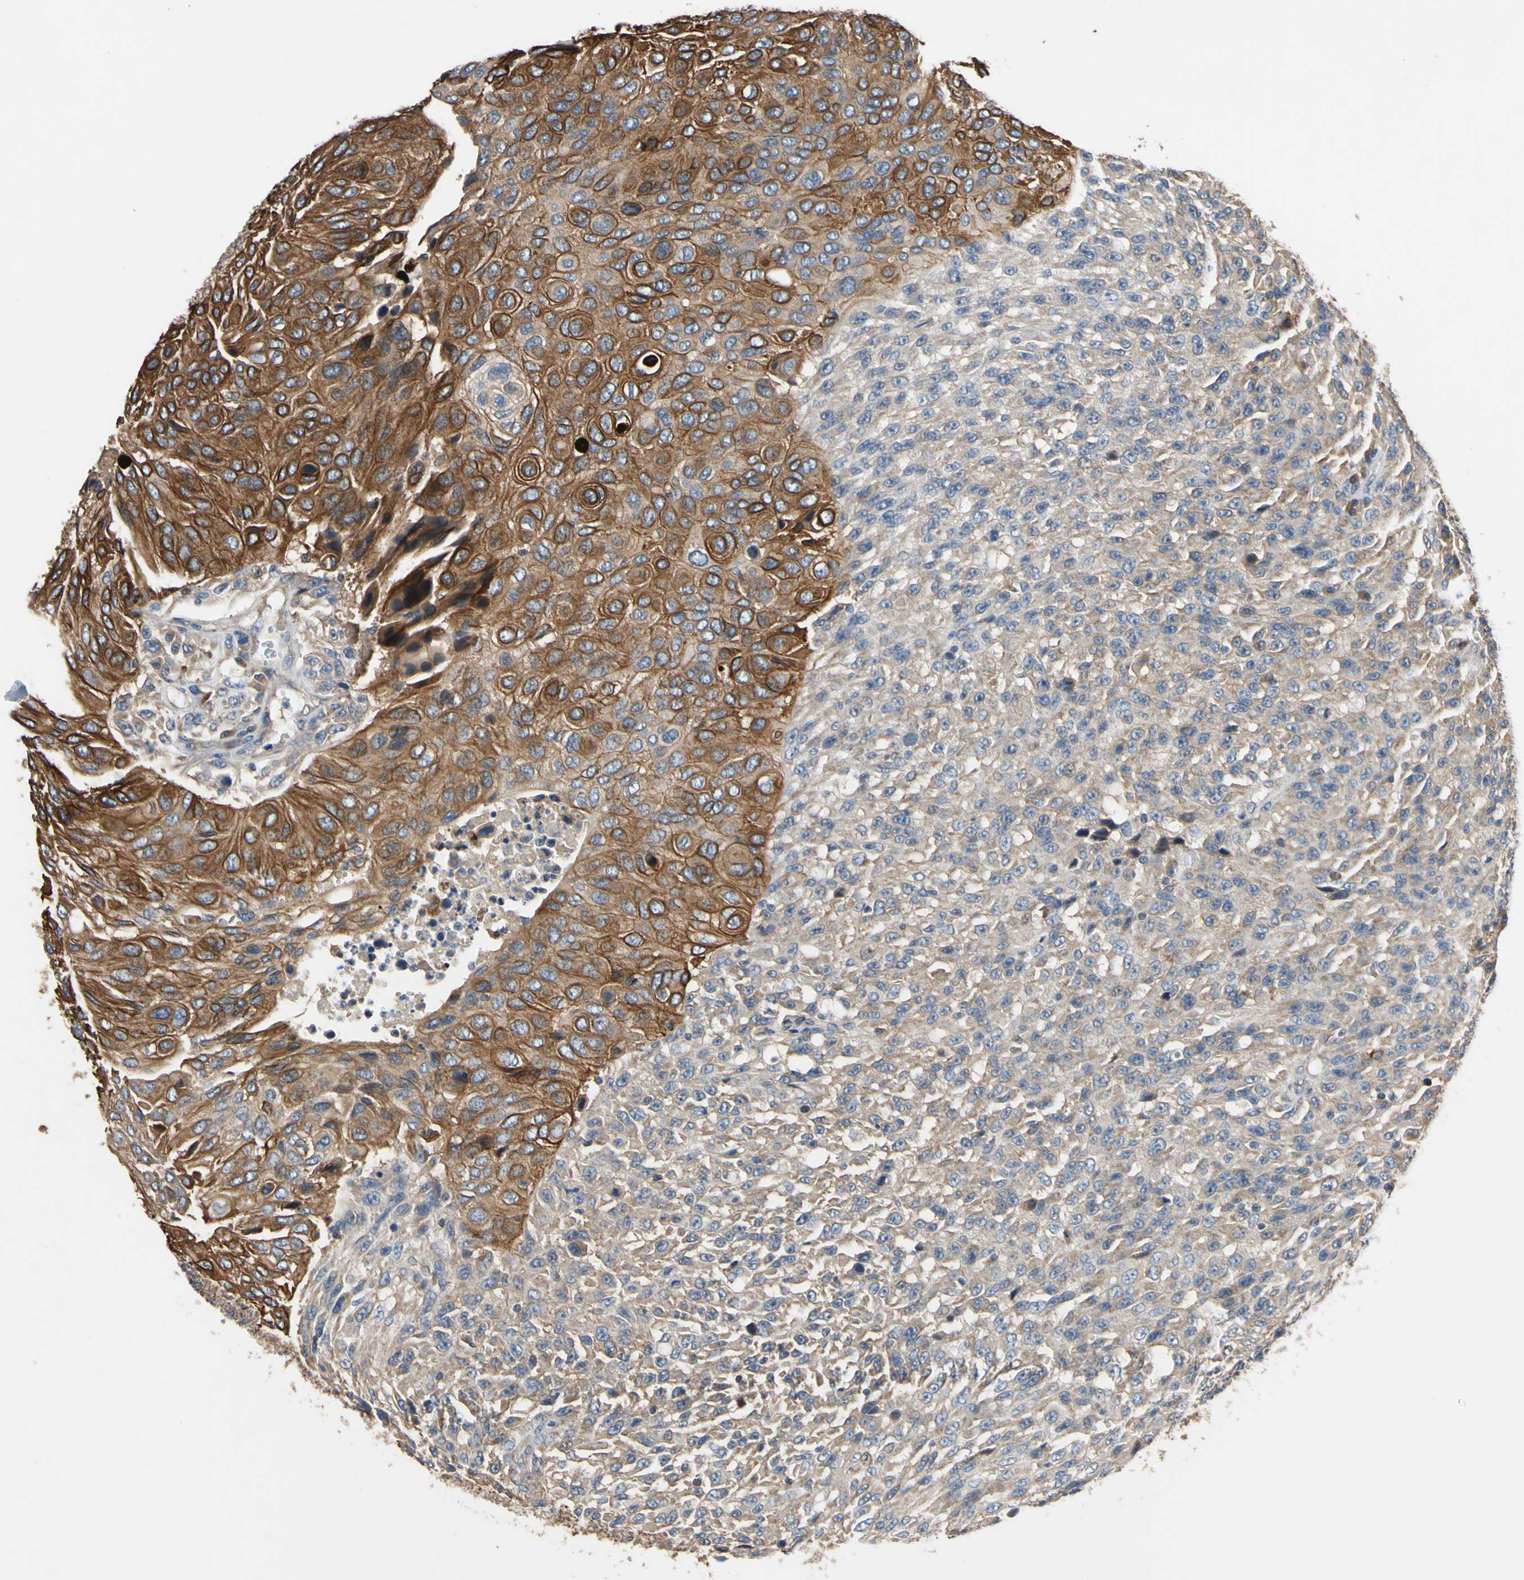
{"staining": {"intensity": "strong", "quantity": "25%-75%", "location": "cytoplasmic/membranous"}, "tissue": "urothelial cancer", "cell_type": "Tumor cells", "image_type": "cancer", "snomed": [{"axis": "morphology", "description": "Urothelial carcinoma, High grade"}, {"axis": "topography", "description": "Urinary bladder"}], "caption": "Strong cytoplasmic/membranous staining is identified in approximately 25%-75% of tumor cells in urothelial cancer.", "gene": "PNKD", "patient": {"sex": "male", "age": 66}}